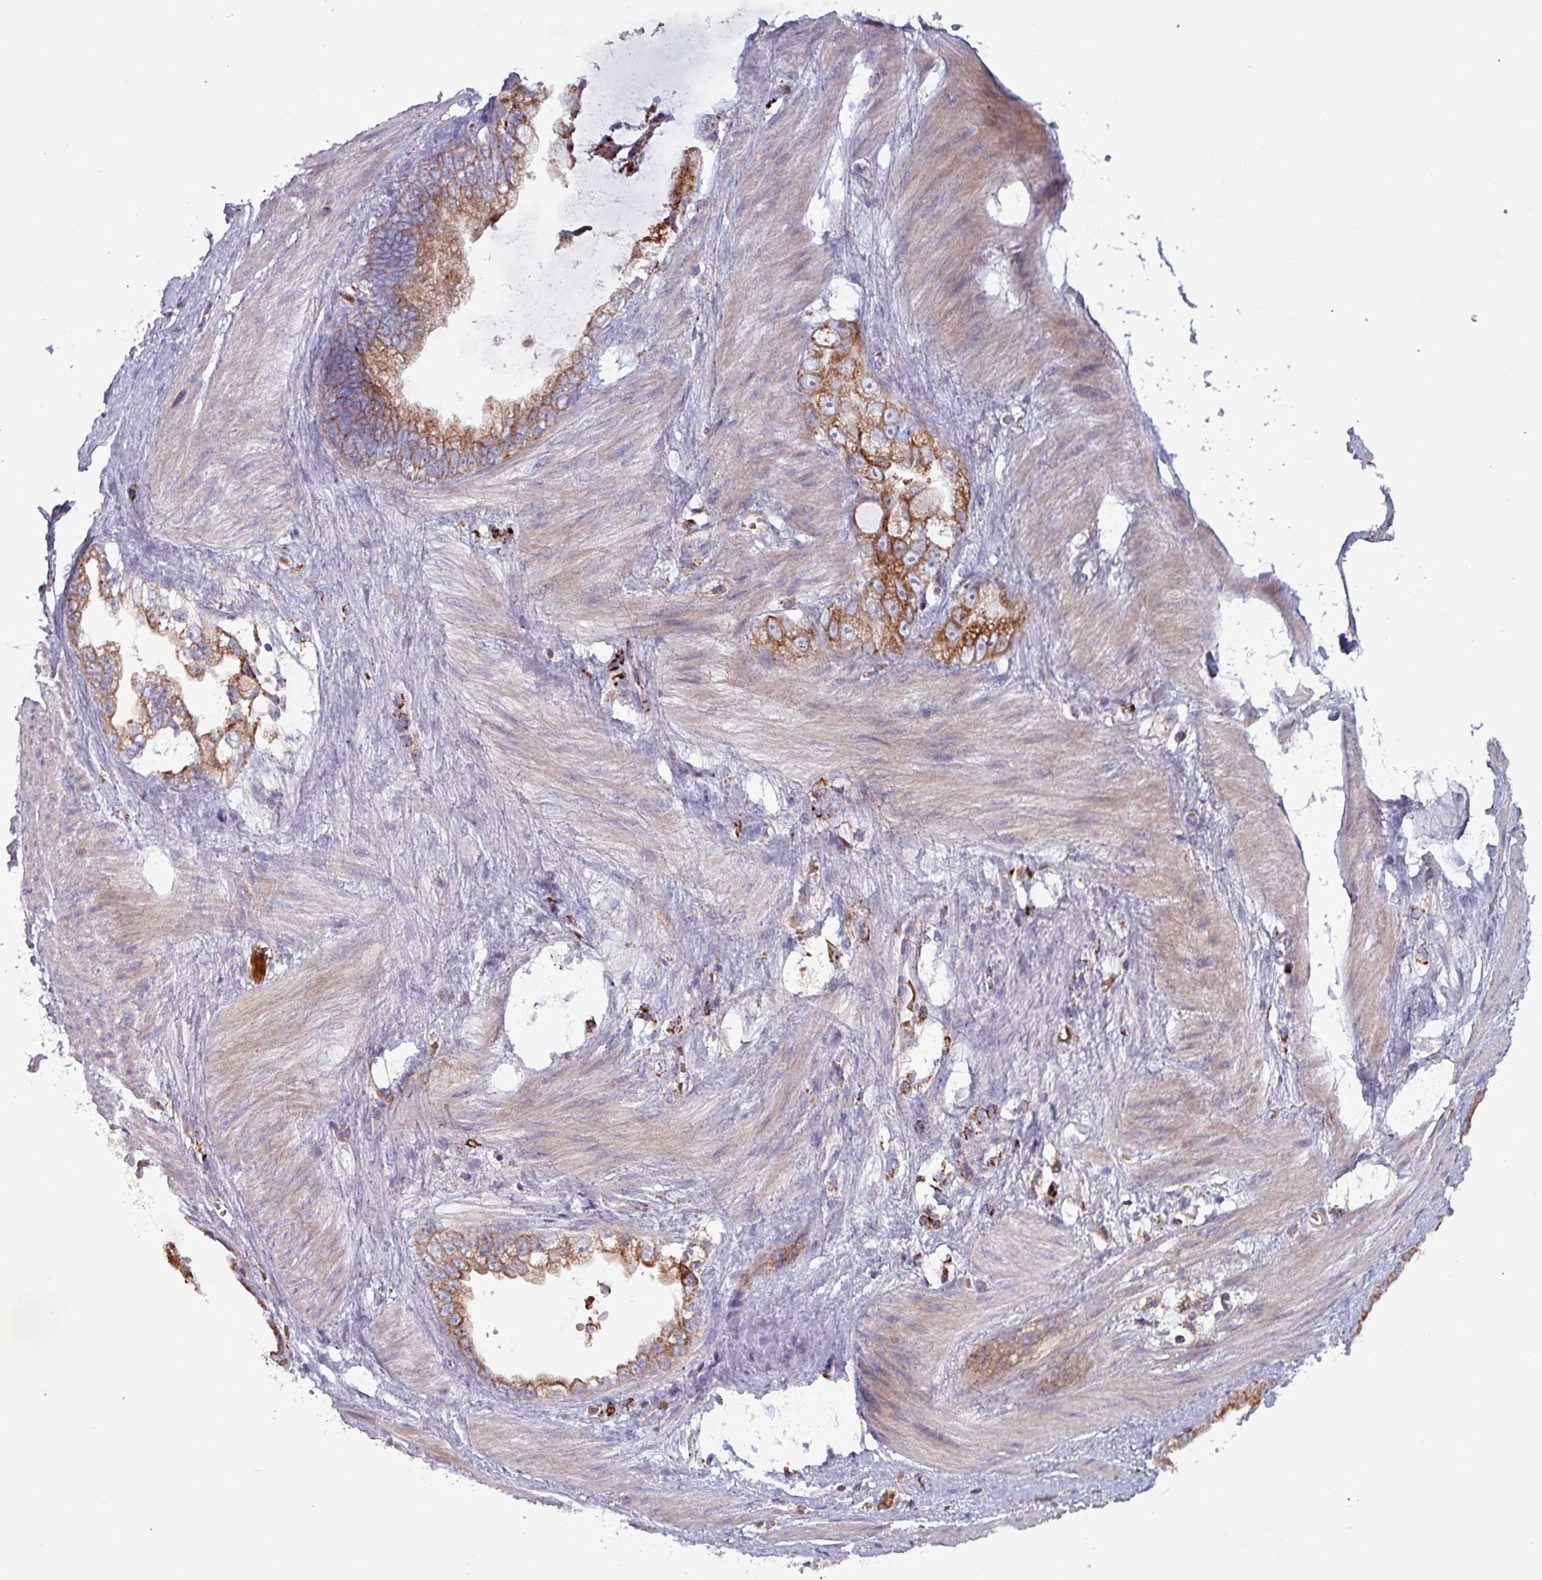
{"staining": {"intensity": "strong", "quantity": ">75%", "location": "cytoplasmic/membranous"}, "tissue": "stomach cancer", "cell_type": "Tumor cells", "image_type": "cancer", "snomed": [{"axis": "morphology", "description": "Adenocarcinoma, NOS"}, {"axis": "topography", "description": "Stomach"}], "caption": "Tumor cells display high levels of strong cytoplasmic/membranous expression in approximately >75% of cells in human stomach cancer.", "gene": "ZNF322", "patient": {"sex": "male", "age": 55}}